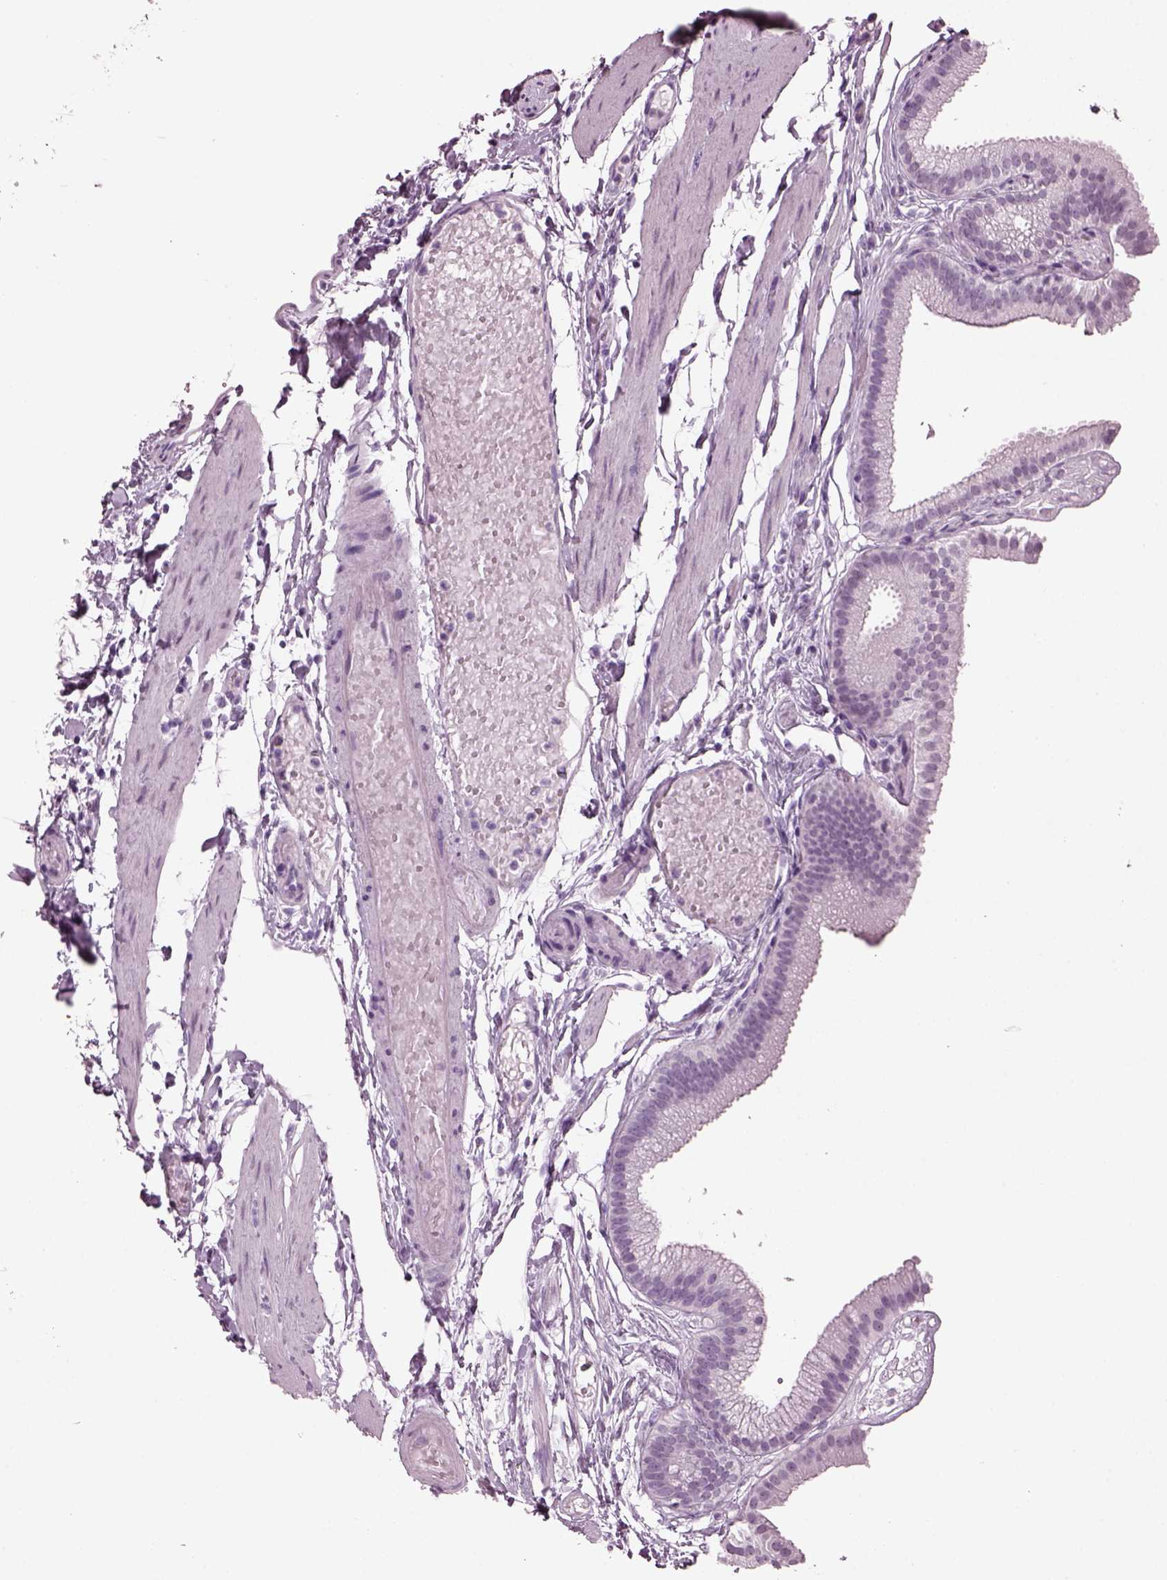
{"staining": {"intensity": "negative", "quantity": "none", "location": "none"}, "tissue": "gallbladder", "cell_type": "Glandular cells", "image_type": "normal", "snomed": [{"axis": "morphology", "description": "Normal tissue, NOS"}, {"axis": "topography", "description": "Gallbladder"}], "caption": "IHC of unremarkable human gallbladder reveals no positivity in glandular cells.", "gene": "KRTAP3", "patient": {"sex": "female", "age": 45}}